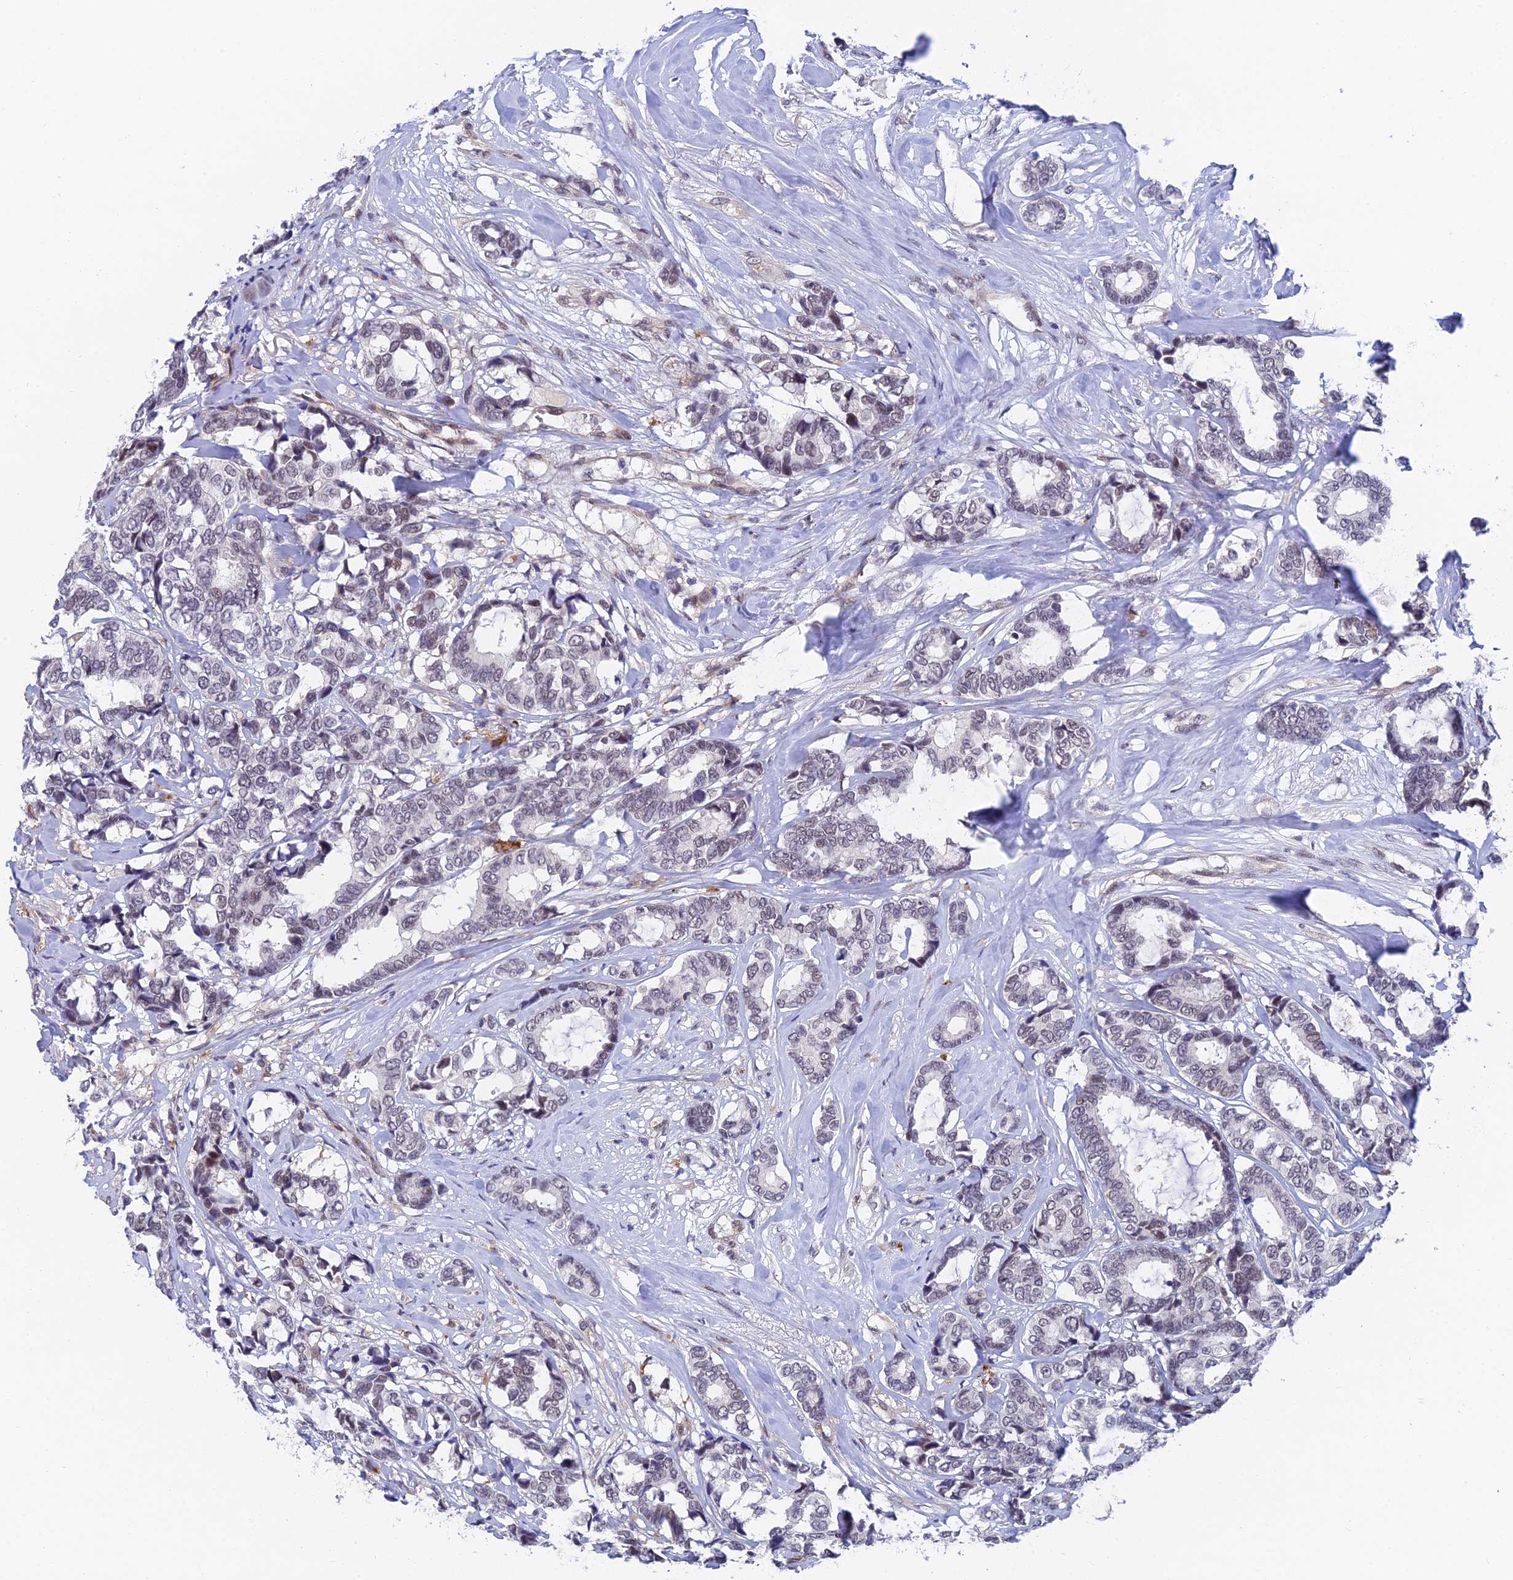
{"staining": {"intensity": "moderate", "quantity": "<25%", "location": "nuclear"}, "tissue": "breast cancer", "cell_type": "Tumor cells", "image_type": "cancer", "snomed": [{"axis": "morphology", "description": "Duct carcinoma"}, {"axis": "topography", "description": "Breast"}], "caption": "This is a photomicrograph of immunohistochemistry staining of breast invasive ductal carcinoma, which shows moderate staining in the nuclear of tumor cells.", "gene": "NSMCE1", "patient": {"sex": "female", "age": 87}}